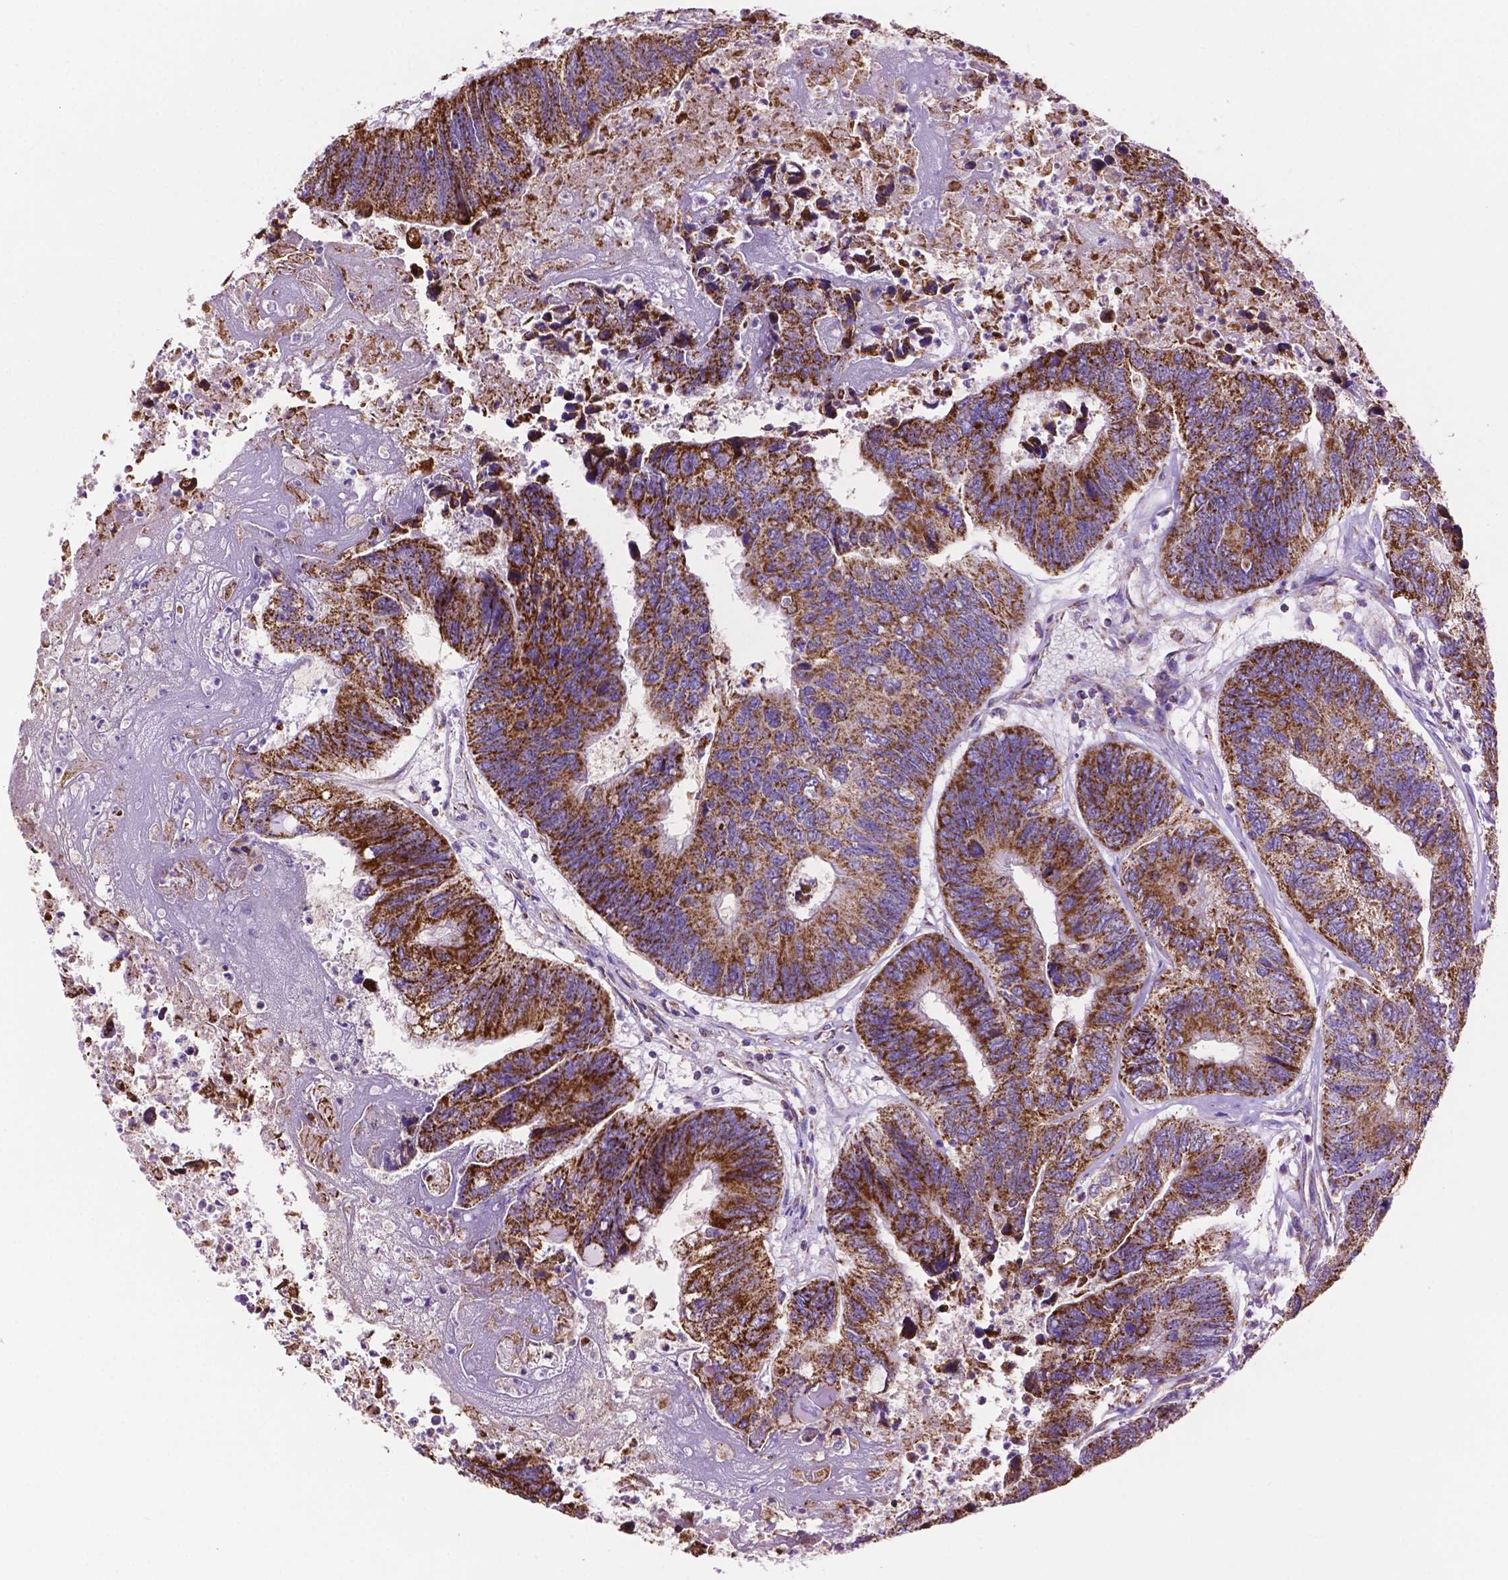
{"staining": {"intensity": "strong", "quantity": ">75%", "location": "cytoplasmic/membranous"}, "tissue": "colorectal cancer", "cell_type": "Tumor cells", "image_type": "cancer", "snomed": [{"axis": "morphology", "description": "Adenocarcinoma, NOS"}, {"axis": "topography", "description": "Colon"}], "caption": "Protein staining of adenocarcinoma (colorectal) tissue demonstrates strong cytoplasmic/membranous positivity in about >75% of tumor cells.", "gene": "GDPD5", "patient": {"sex": "female", "age": 67}}